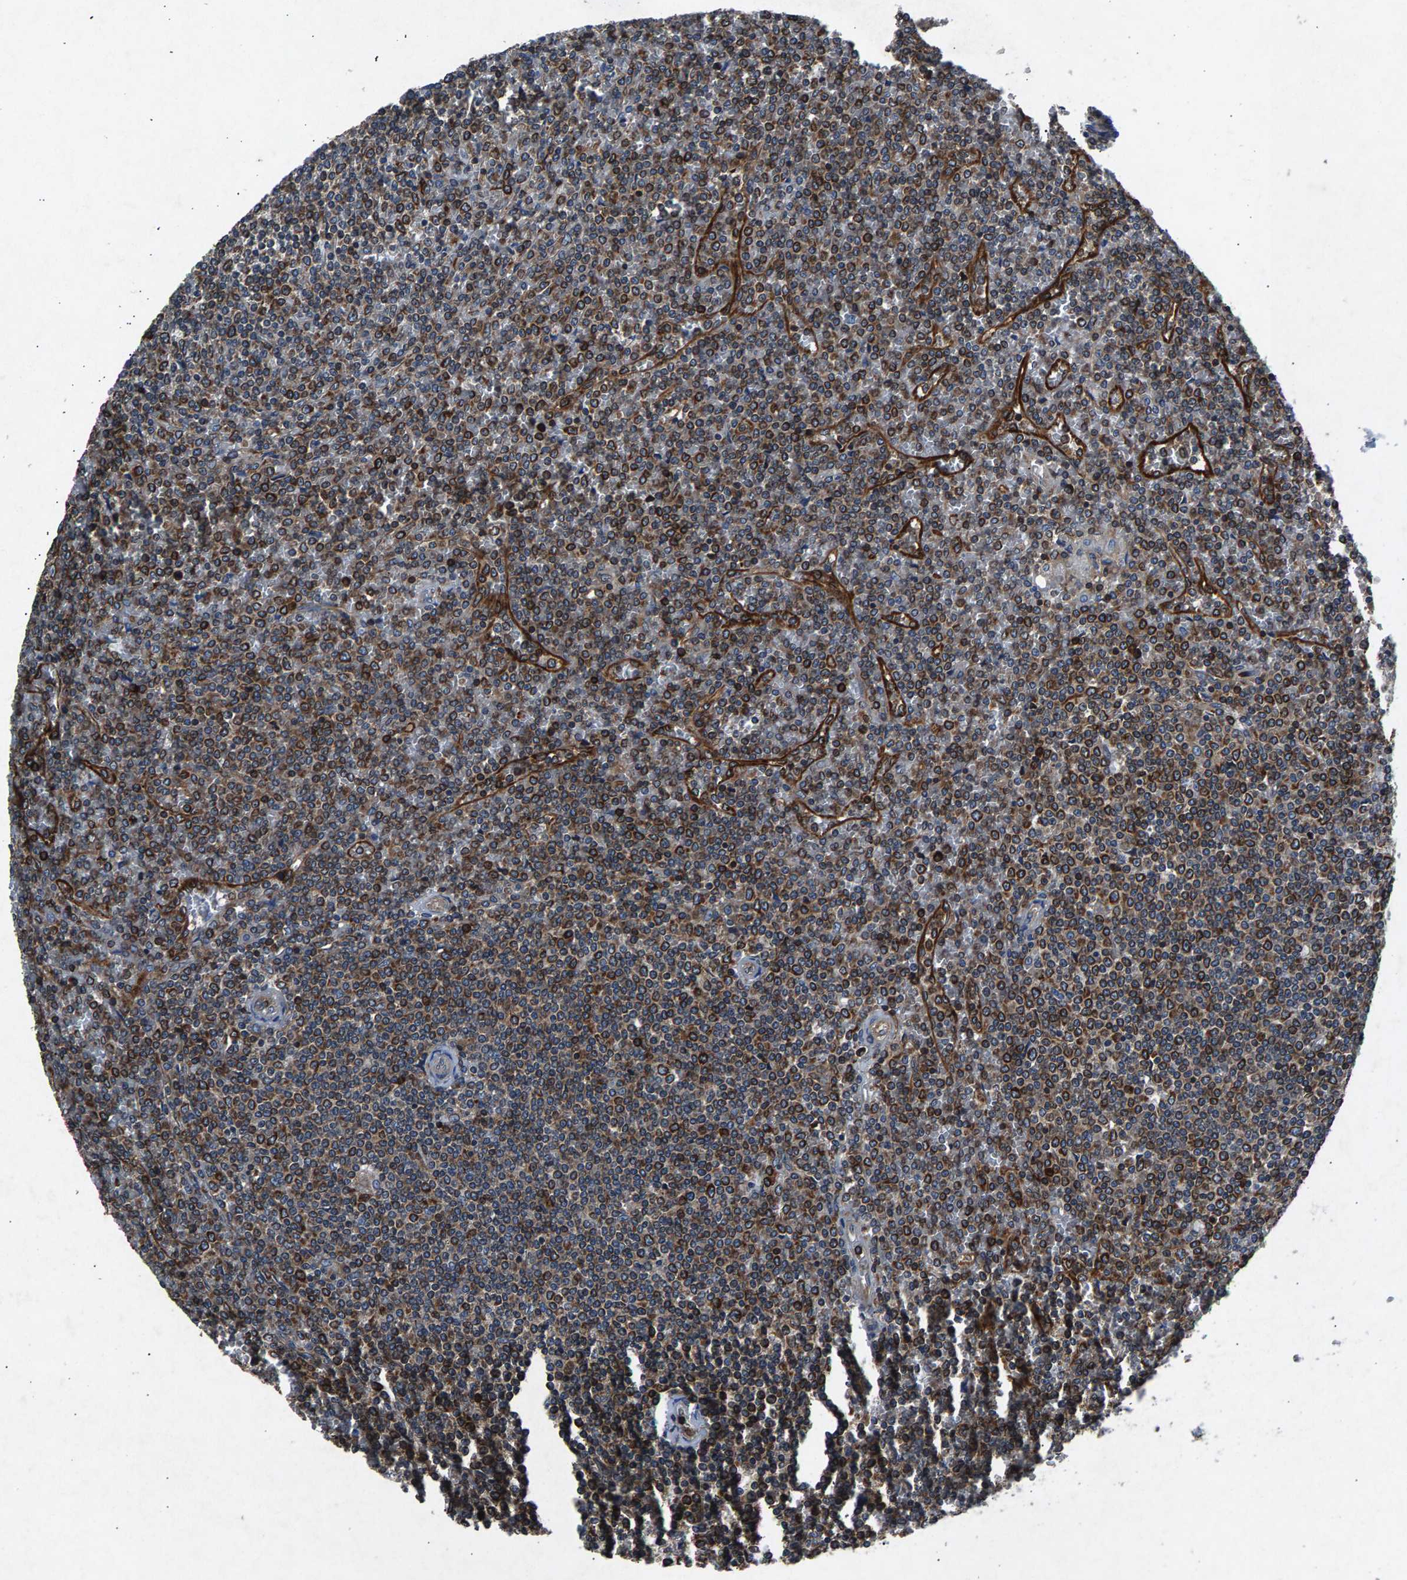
{"staining": {"intensity": "moderate", "quantity": "25%-75%", "location": "cytoplasmic/membranous"}, "tissue": "lymphoma", "cell_type": "Tumor cells", "image_type": "cancer", "snomed": [{"axis": "morphology", "description": "Malignant lymphoma, non-Hodgkin's type, Low grade"}, {"axis": "topography", "description": "Spleen"}], "caption": "The immunohistochemical stain shows moderate cytoplasmic/membranous positivity in tumor cells of malignant lymphoma, non-Hodgkin's type (low-grade) tissue.", "gene": "LPCAT1", "patient": {"sex": "female", "age": 19}}